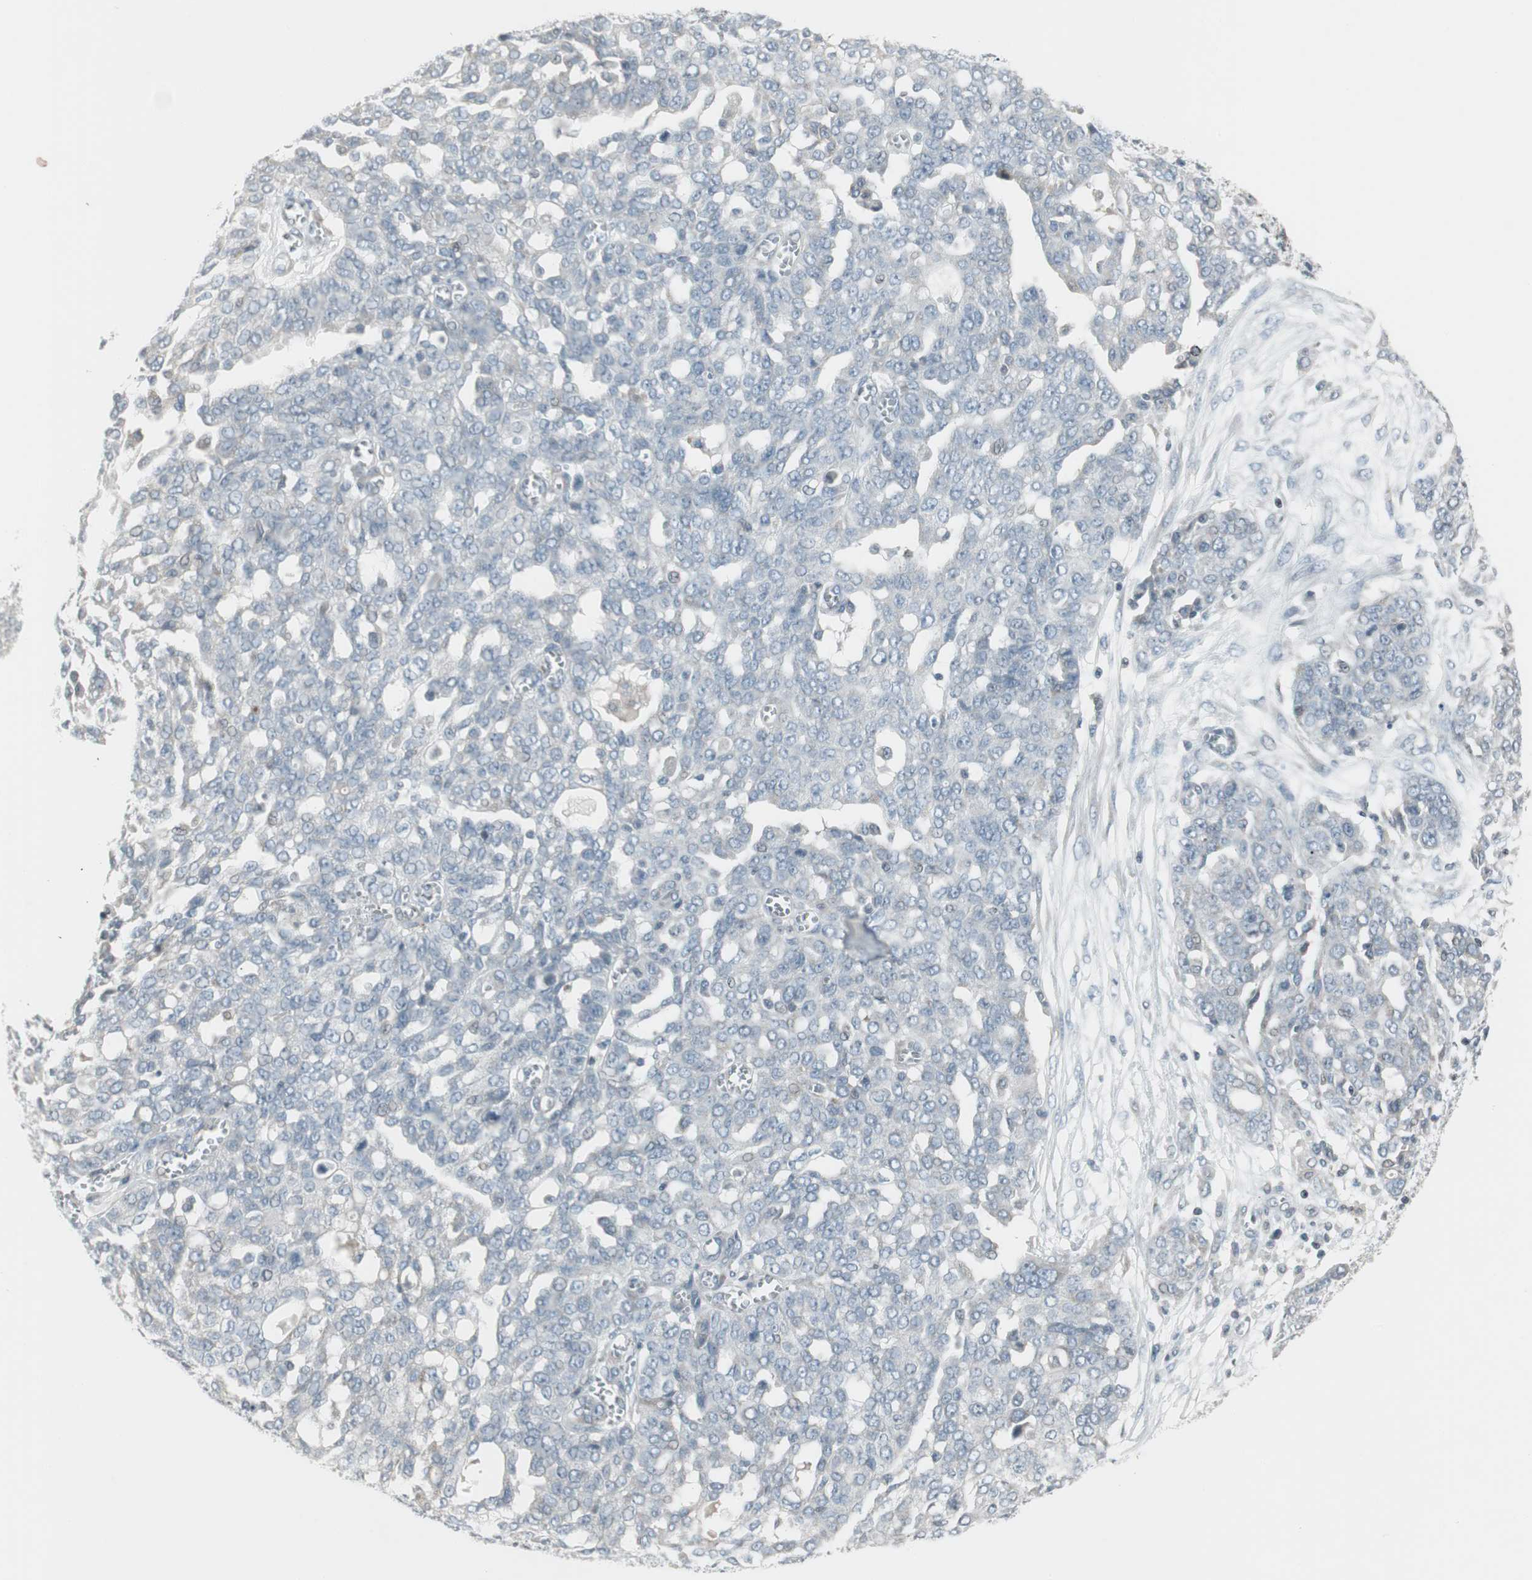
{"staining": {"intensity": "negative", "quantity": "none", "location": "none"}, "tissue": "ovarian cancer", "cell_type": "Tumor cells", "image_type": "cancer", "snomed": [{"axis": "morphology", "description": "Cystadenocarcinoma, serous, NOS"}, {"axis": "topography", "description": "Soft tissue"}, {"axis": "topography", "description": "Ovary"}], "caption": "DAB (3,3'-diaminobenzidine) immunohistochemical staining of serous cystadenocarcinoma (ovarian) displays no significant positivity in tumor cells. (DAB (3,3'-diaminobenzidine) immunohistochemistry with hematoxylin counter stain).", "gene": "ARG2", "patient": {"sex": "female", "age": 57}}